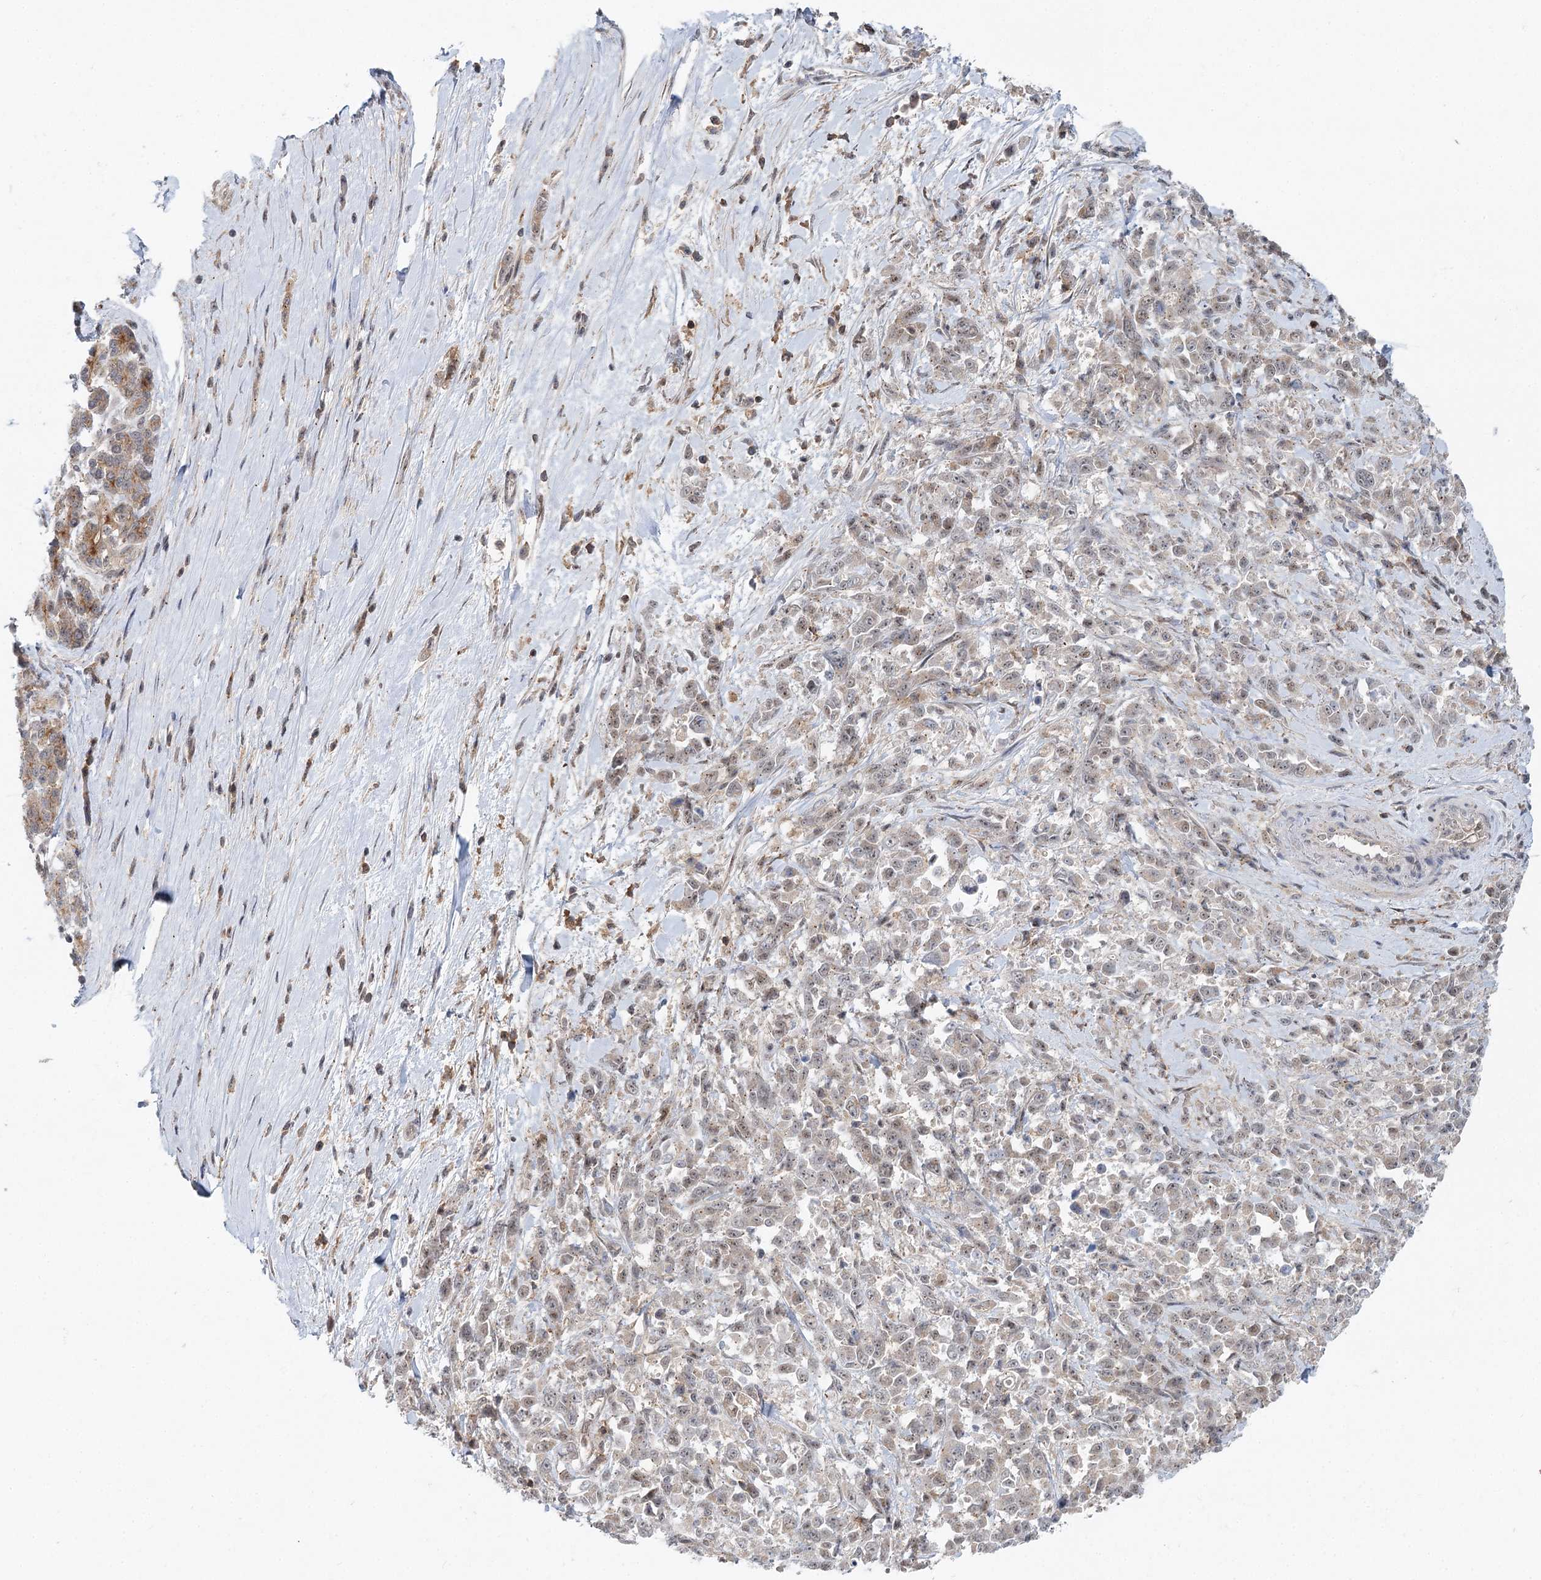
{"staining": {"intensity": "weak", "quantity": "<25%", "location": "cytoplasmic/membranous"}, "tissue": "pancreatic cancer", "cell_type": "Tumor cells", "image_type": "cancer", "snomed": [{"axis": "morphology", "description": "Normal tissue, NOS"}, {"axis": "morphology", "description": "Adenocarcinoma, NOS"}, {"axis": "topography", "description": "Pancreas"}], "caption": "This is an immunohistochemistry image of human pancreatic adenocarcinoma. There is no staining in tumor cells.", "gene": "CDC42SE2", "patient": {"sex": "female", "age": 64}}